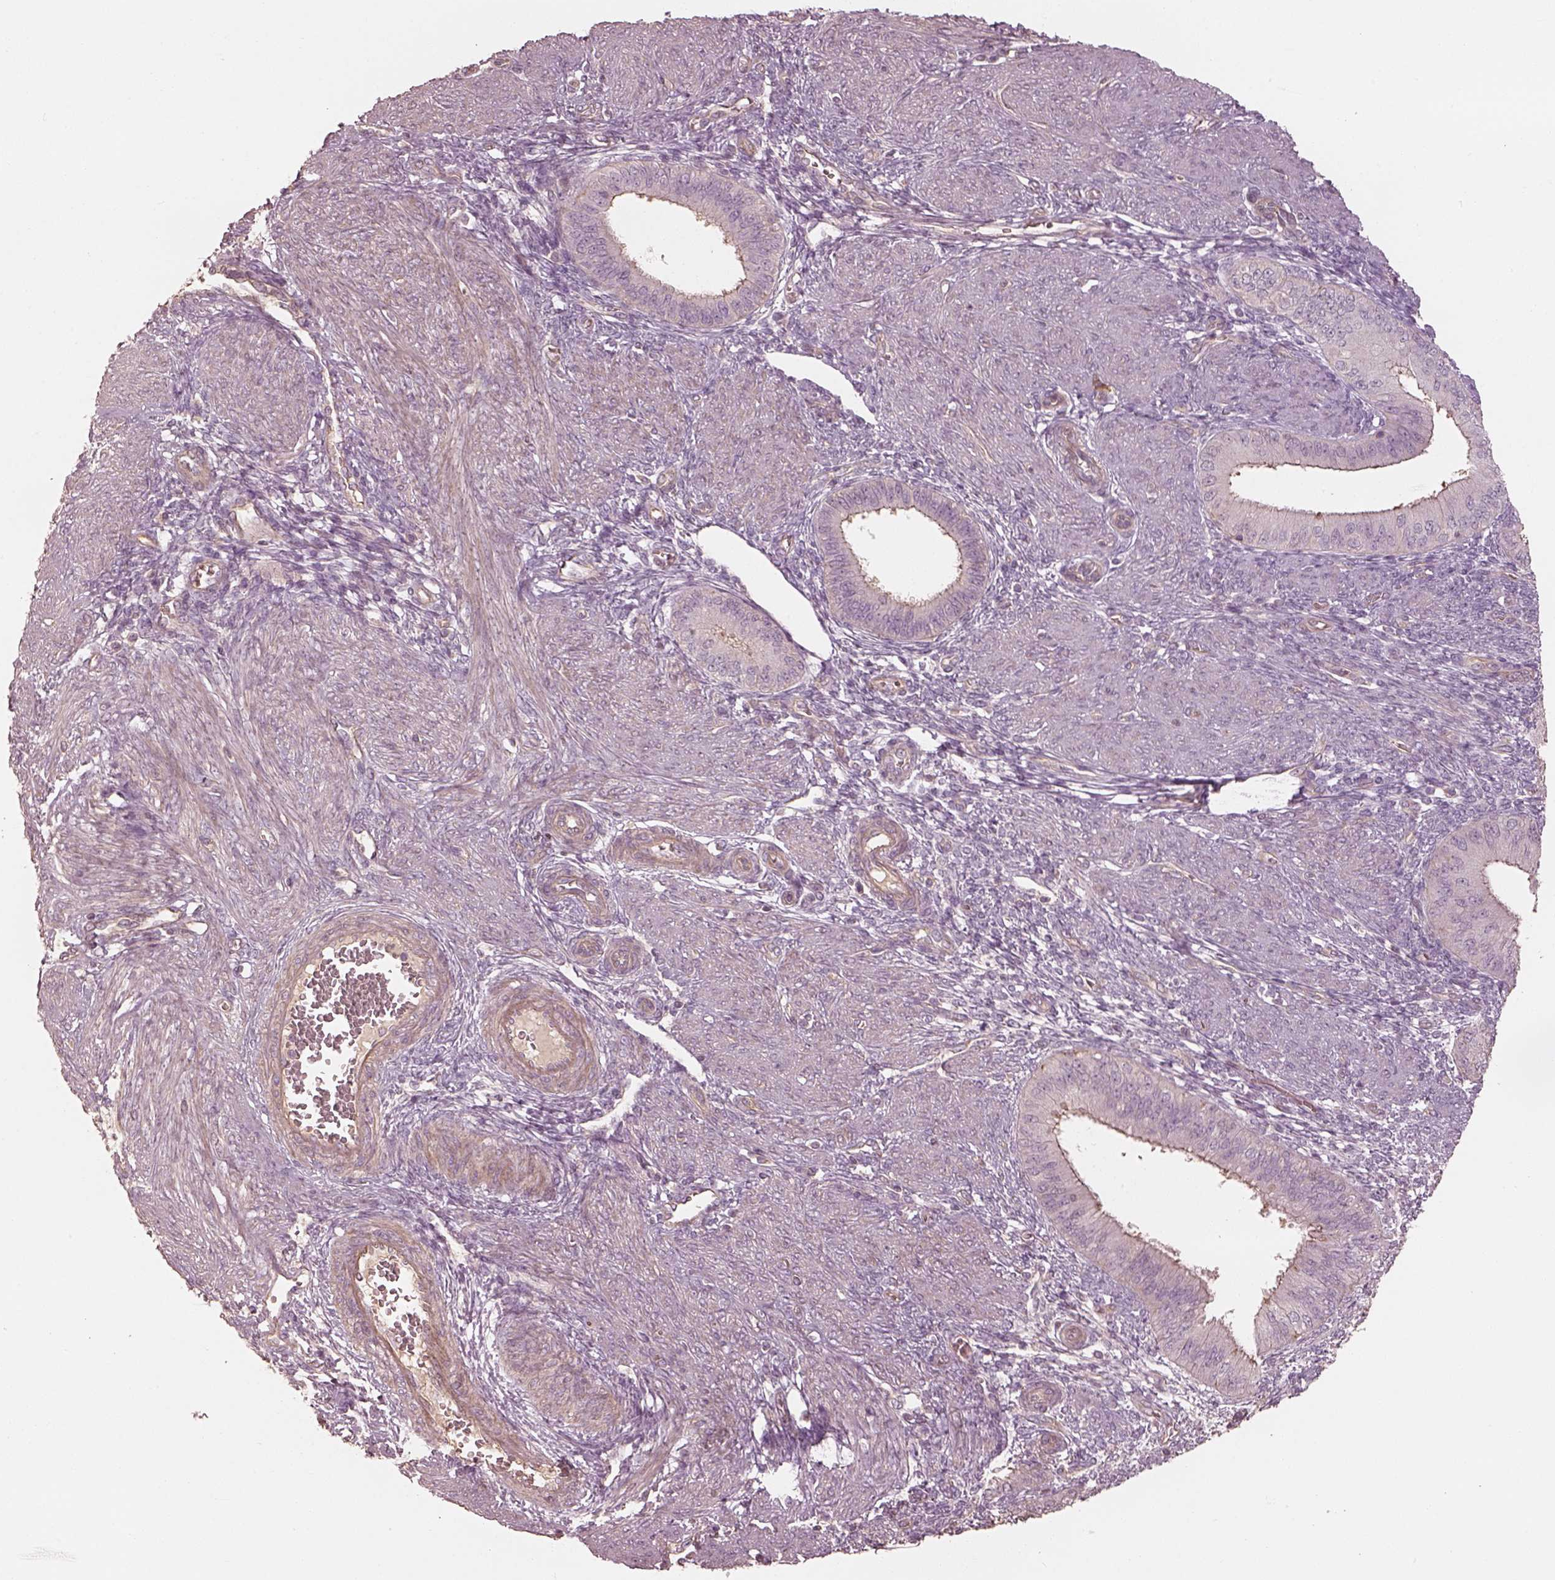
{"staining": {"intensity": "negative", "quantity": "none", "location": "none"}, "tissue": "endometrium", "cell_type": "Cells in endometrial stroma", "image_type": "normal", "snomed": [{"axis": "morphology", "description": "Normal tissue, NOS"}, {"axis": "topography", "description": "Endometrium"}], "caption": "DAB (3,3'-diaminobenzidine) immunohistochemical staining of unremarkable human endometrium exhibits no significant staining in cells in endometrial stroma. (Immunohistochemistry (ihc), brightfield microscopy, high magnification).", "gene": "OTOGL", "patient": {"sex": "female", "age": 39}}